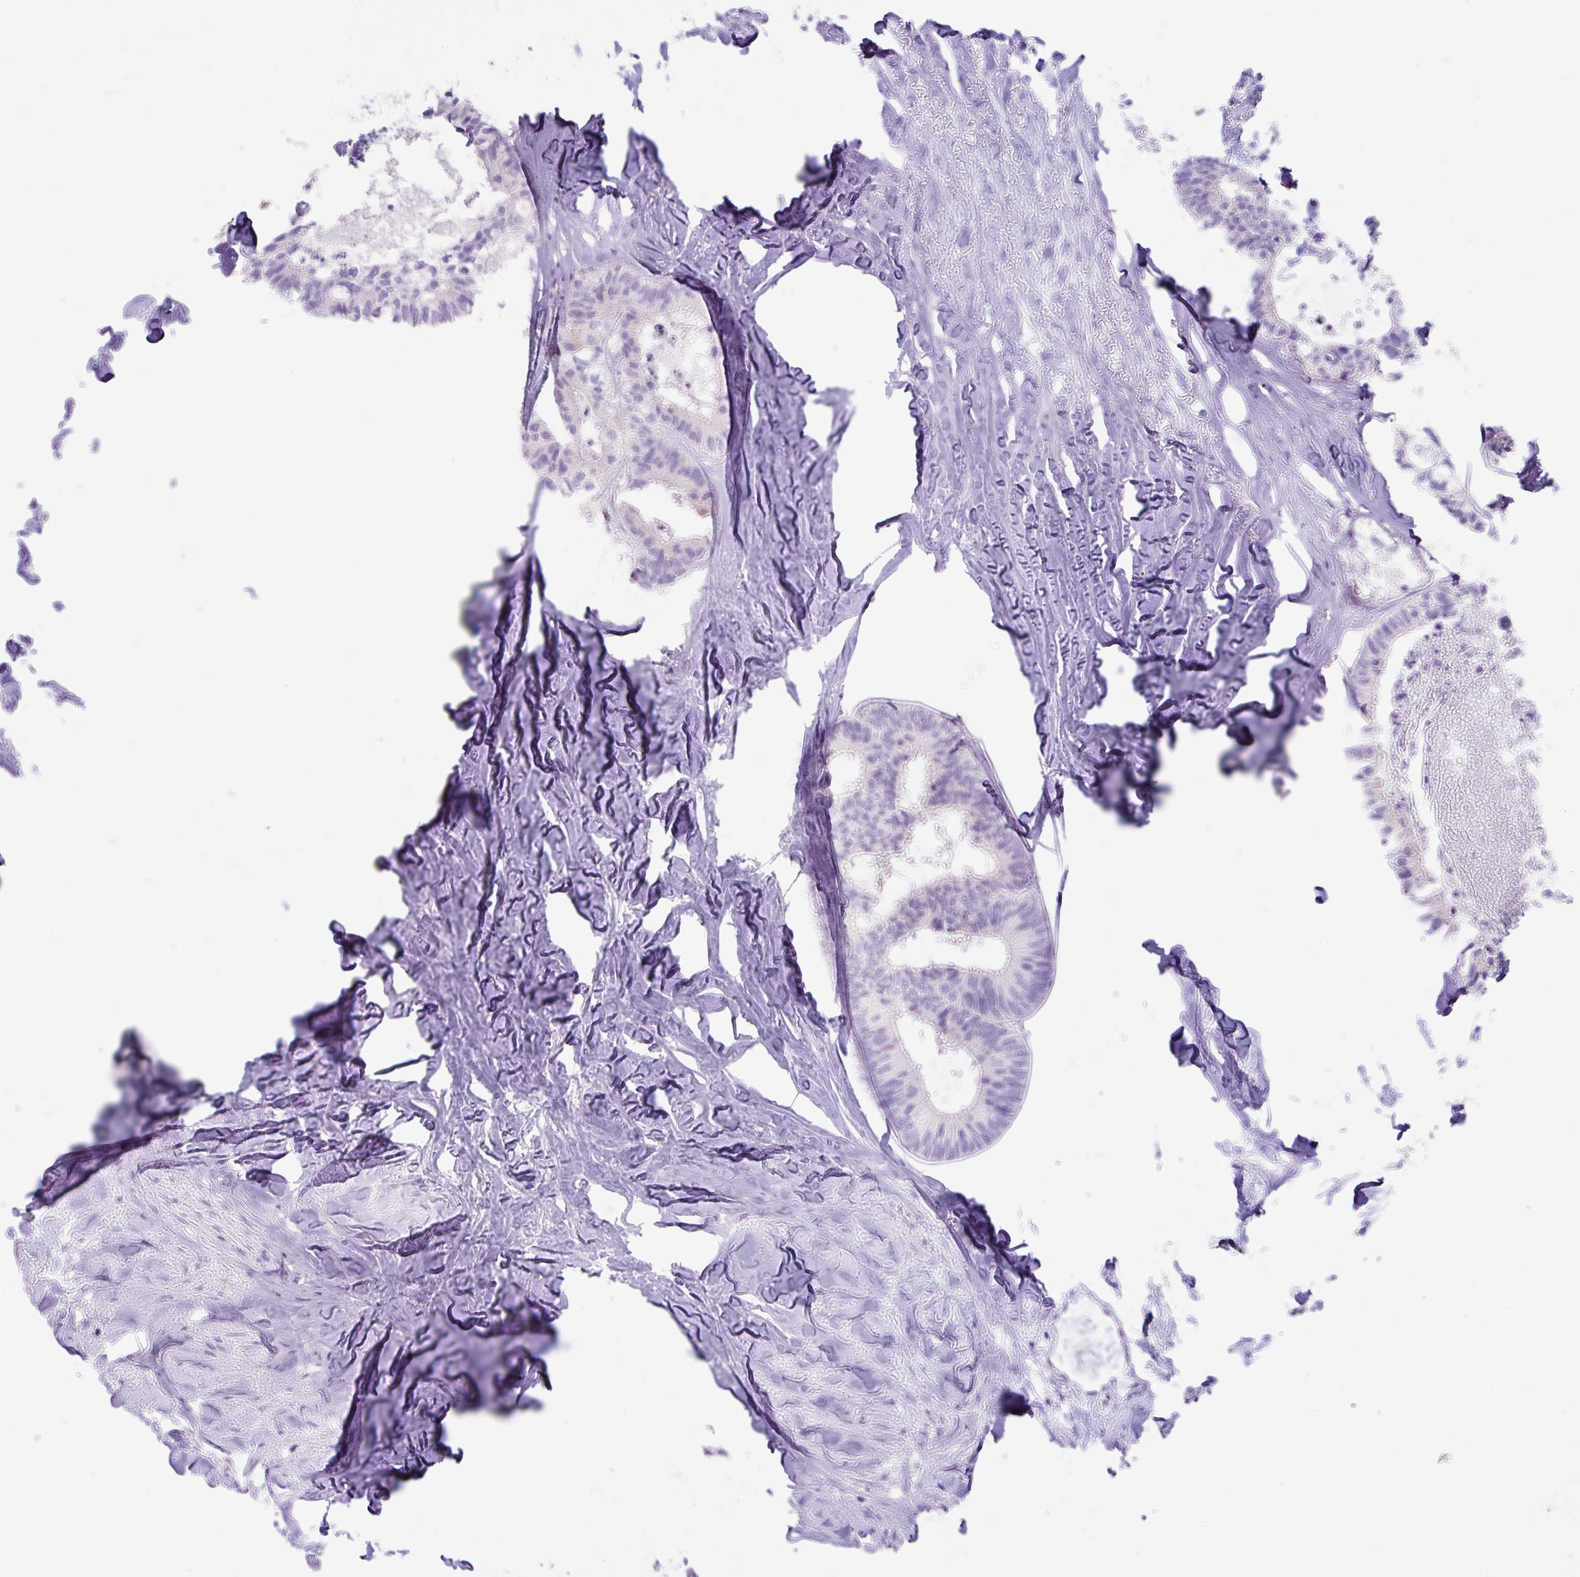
{"staining": {"intensity": "negative", "quantity": "none", "location": "none"}, "tissue": "colorectal cancer", "cell_type": "Tumor cells", "image_type": "cancer", "snomed": [{"axis": "morphology", "description": "Adenocarcinoma, NOS"}, {"axis": "topography", "description": "Colon"}, {"axis": "topography", "description": "Rectum"}], "caption": "IHC of adenocarcinoma (colorectal) displays no expression in tumor cells.", "gene": "MRM2", "patient": {"sex": "male", "age": 57}}